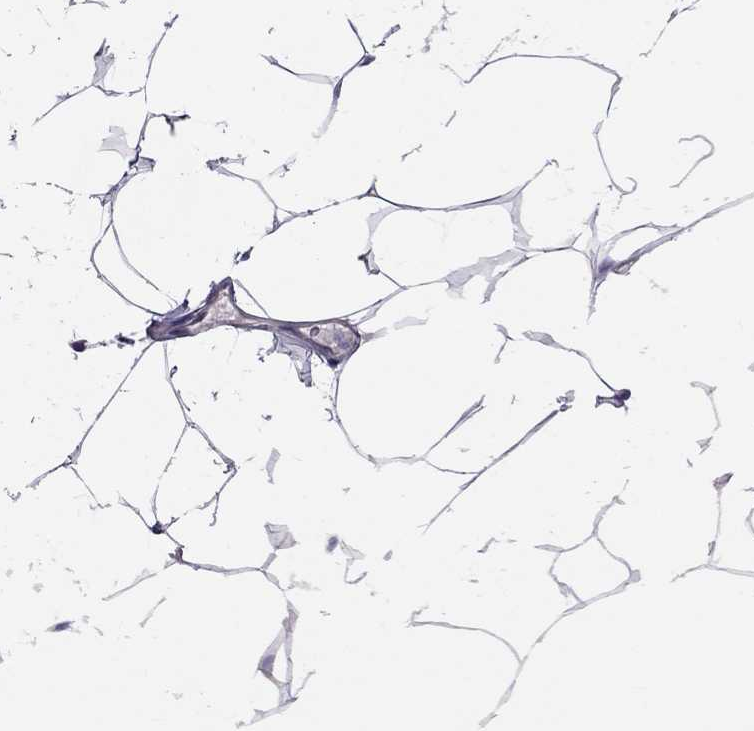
{"staining": {"intensity": "negative", "quantity": "none", "location": "none"}, "tissue": "breast", "cell_type": "Adipocytes", "image_type": "normal", "snomed": [{"axis": "morphology", "description": "Normal tissue, NOS"}, {"axis": "topography", "description": "Breast"}], "caption": "A high-resolution micrograph shows immunohistochemistry staining of benign breast, which demonstrates no significant expression in adipocytes. (Brightfield microscopy of DAB immunohistochemistry at high magnification).", "gene": "TEX22", "patient": {"sex": "female", "age": 32}}